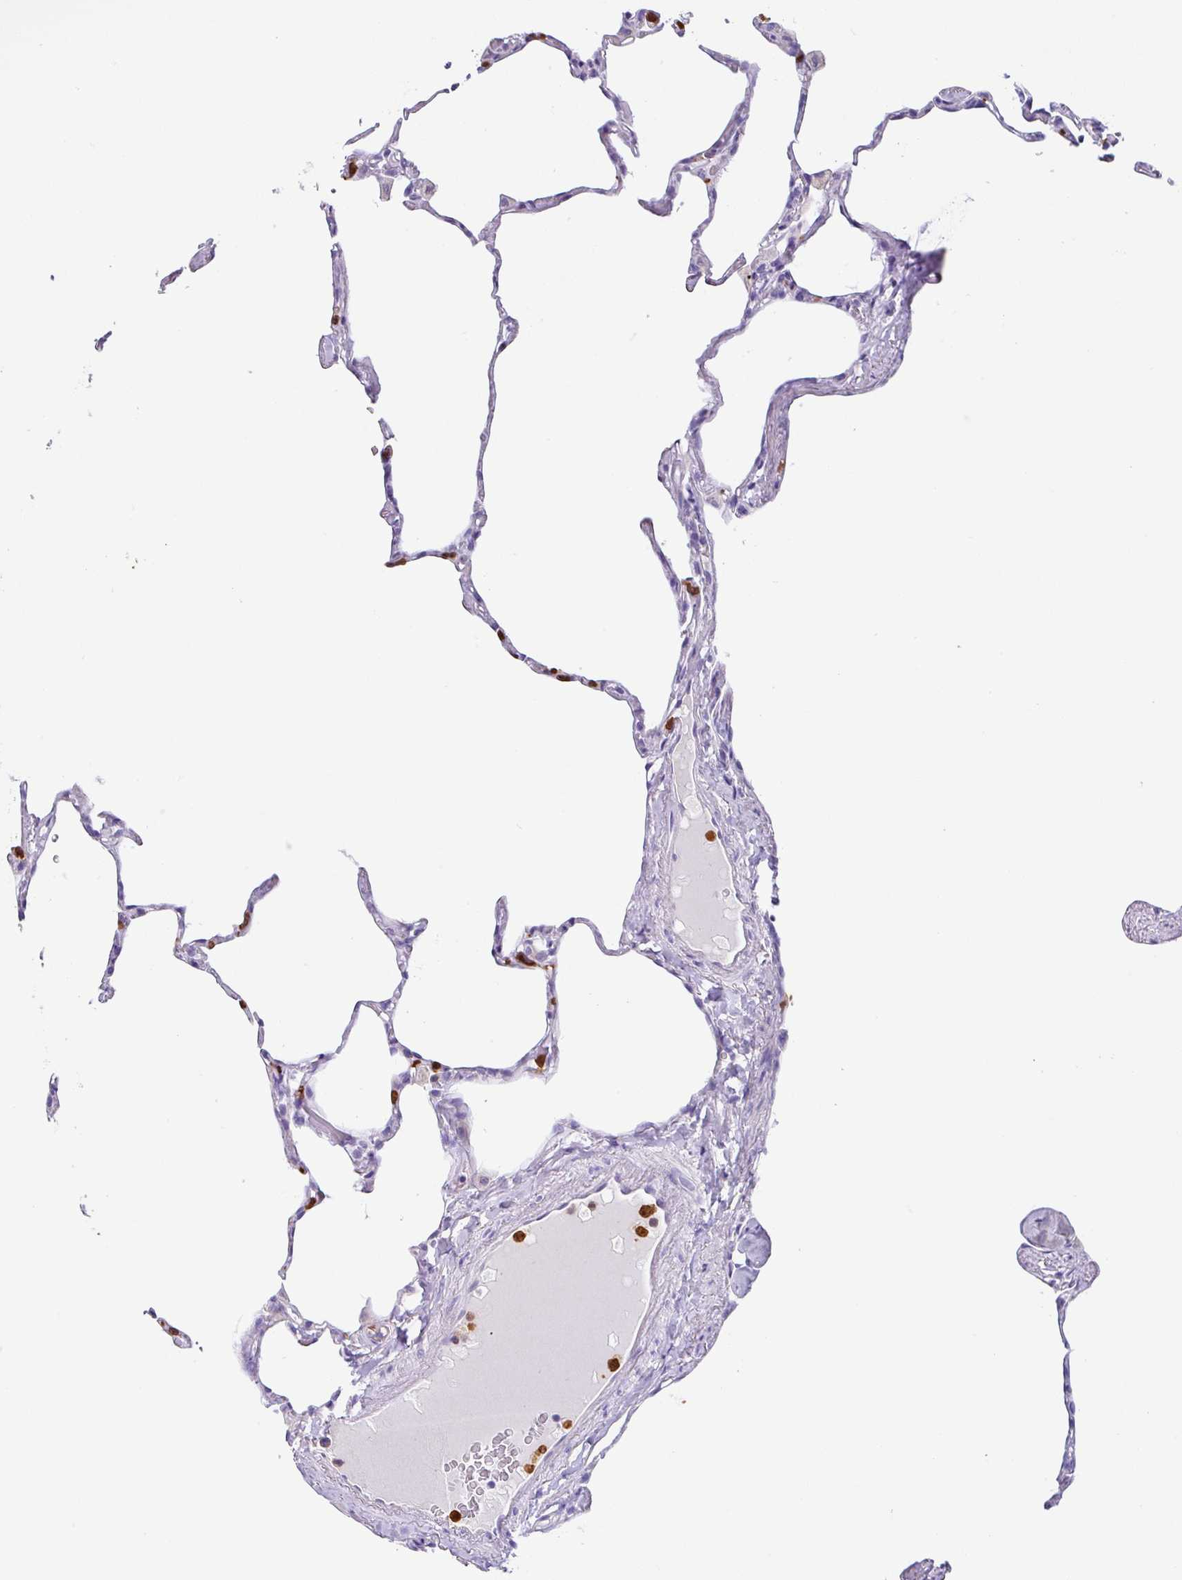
{"staining": {"intensity": "negative", "quantity": "none", "location": "none"}, "tissue": "lung", "cell_type": "Alveolar cells", "image_type": "normal", "snomed": [{"axis": "morphology", "description": "Normal tissue, NOS"}, {"axis": "topography", "description": "Lung"}], "caption": "Immunohistochemistry (IHC) photomicrograph of unremarkable lung stained for a protein (brown), which exhibits no expression in alveolar cells. (DAB immunohistochemistry (IHC) with hematoxylin counter stain).", "gene": "SH2D3C", "patient": {"sex": "male", "age": 65}}